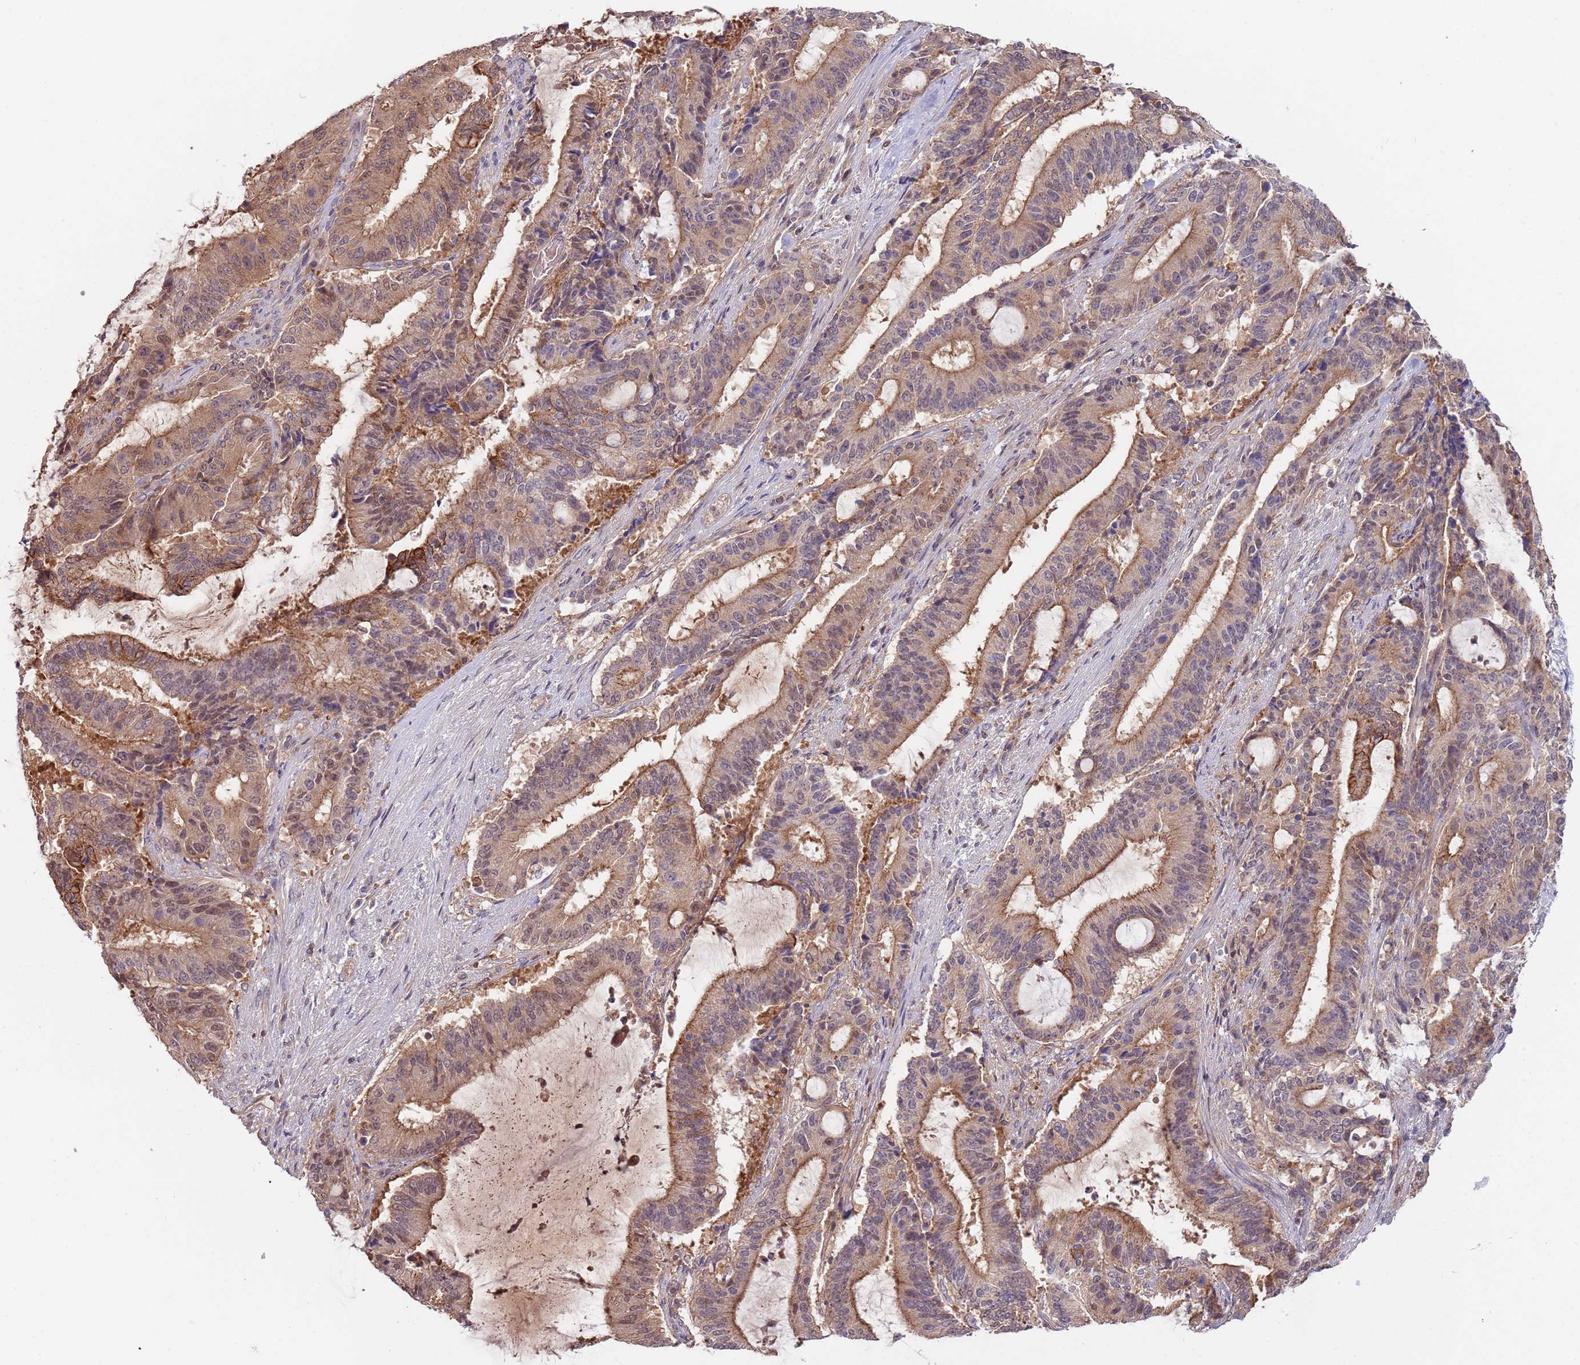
{"staining": {"intensity": "moderate", "quantity": ">75%", "location": "cytoplasmic/membranous"}, "tissue": "liver cancer", "cell_type": "Tumor cells", "image_type": "cancer", "snomed": [{"axis": "morphology", "description": "Normal tissue, NOS"}, {"axis": "morphology", "description": "Cholangiocarcinoma"}, {"axis": "topography", "description": "Liver"}, {"axis": "topography", "description": "Peripheral nerve tissue"}], "caption": "Immunohistochemical staining of liver cancer (cholangiocarcinoma) shows medium levels of moderate cytoplasmic/membranous protein expression in approximately >75% of tumor cells.", "gene": "GSDMD", "patient": {"sex": "female", "age": 73}}